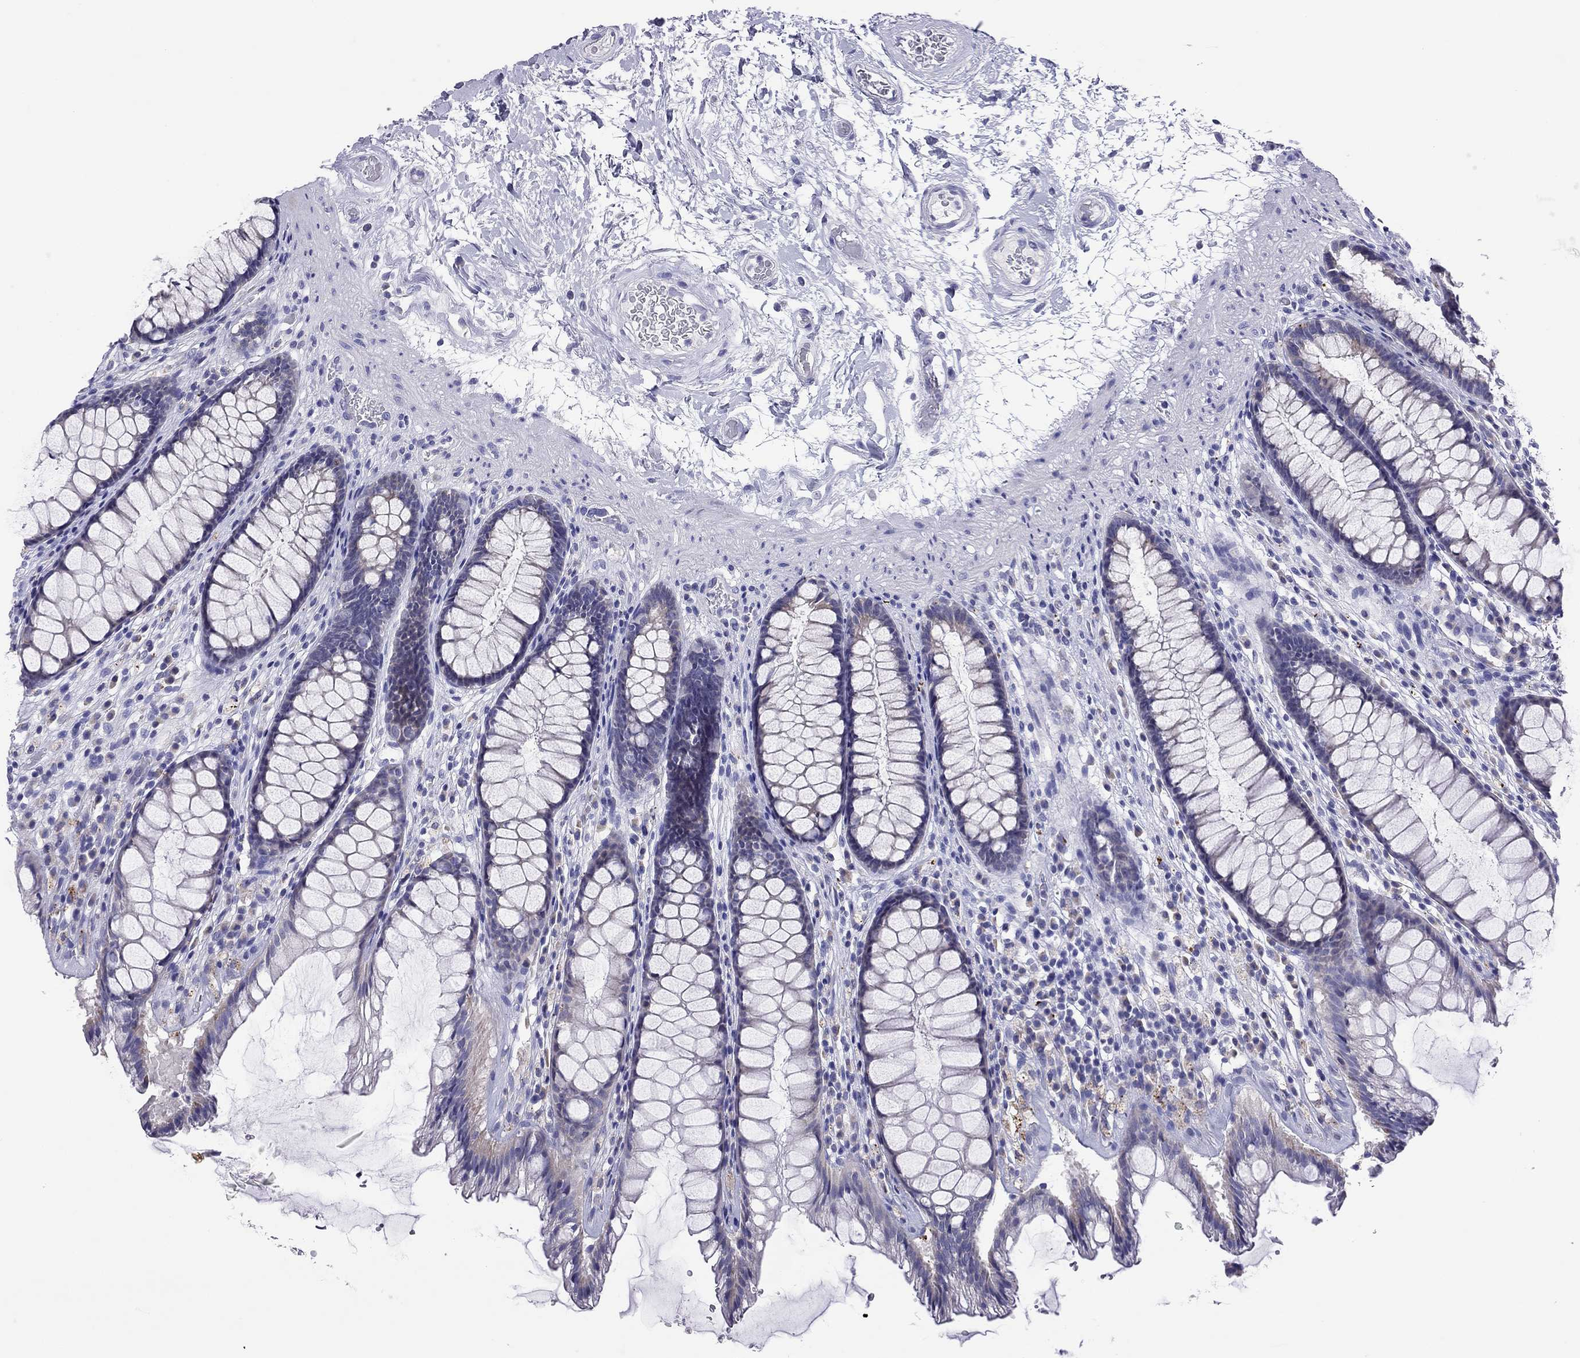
{"staining": {"intensity": "negative", "quantity": "none", "location": "none"}, "tissue": "rectum", "cell_type": "Glandular cells", "image_type": "normal", "snomed": [{"axis": "morphology", "description": "Normal tissue, NOS"}, {"axis": "topography", "description": "Rectum"}], "caption": "A high-resolution image shows immunohistochemistry staining of benign rectum, which exhibits no significant expression in glandular cells.", "gene": "COL9A1", "patient": {"sex": "male", "age": 72}}